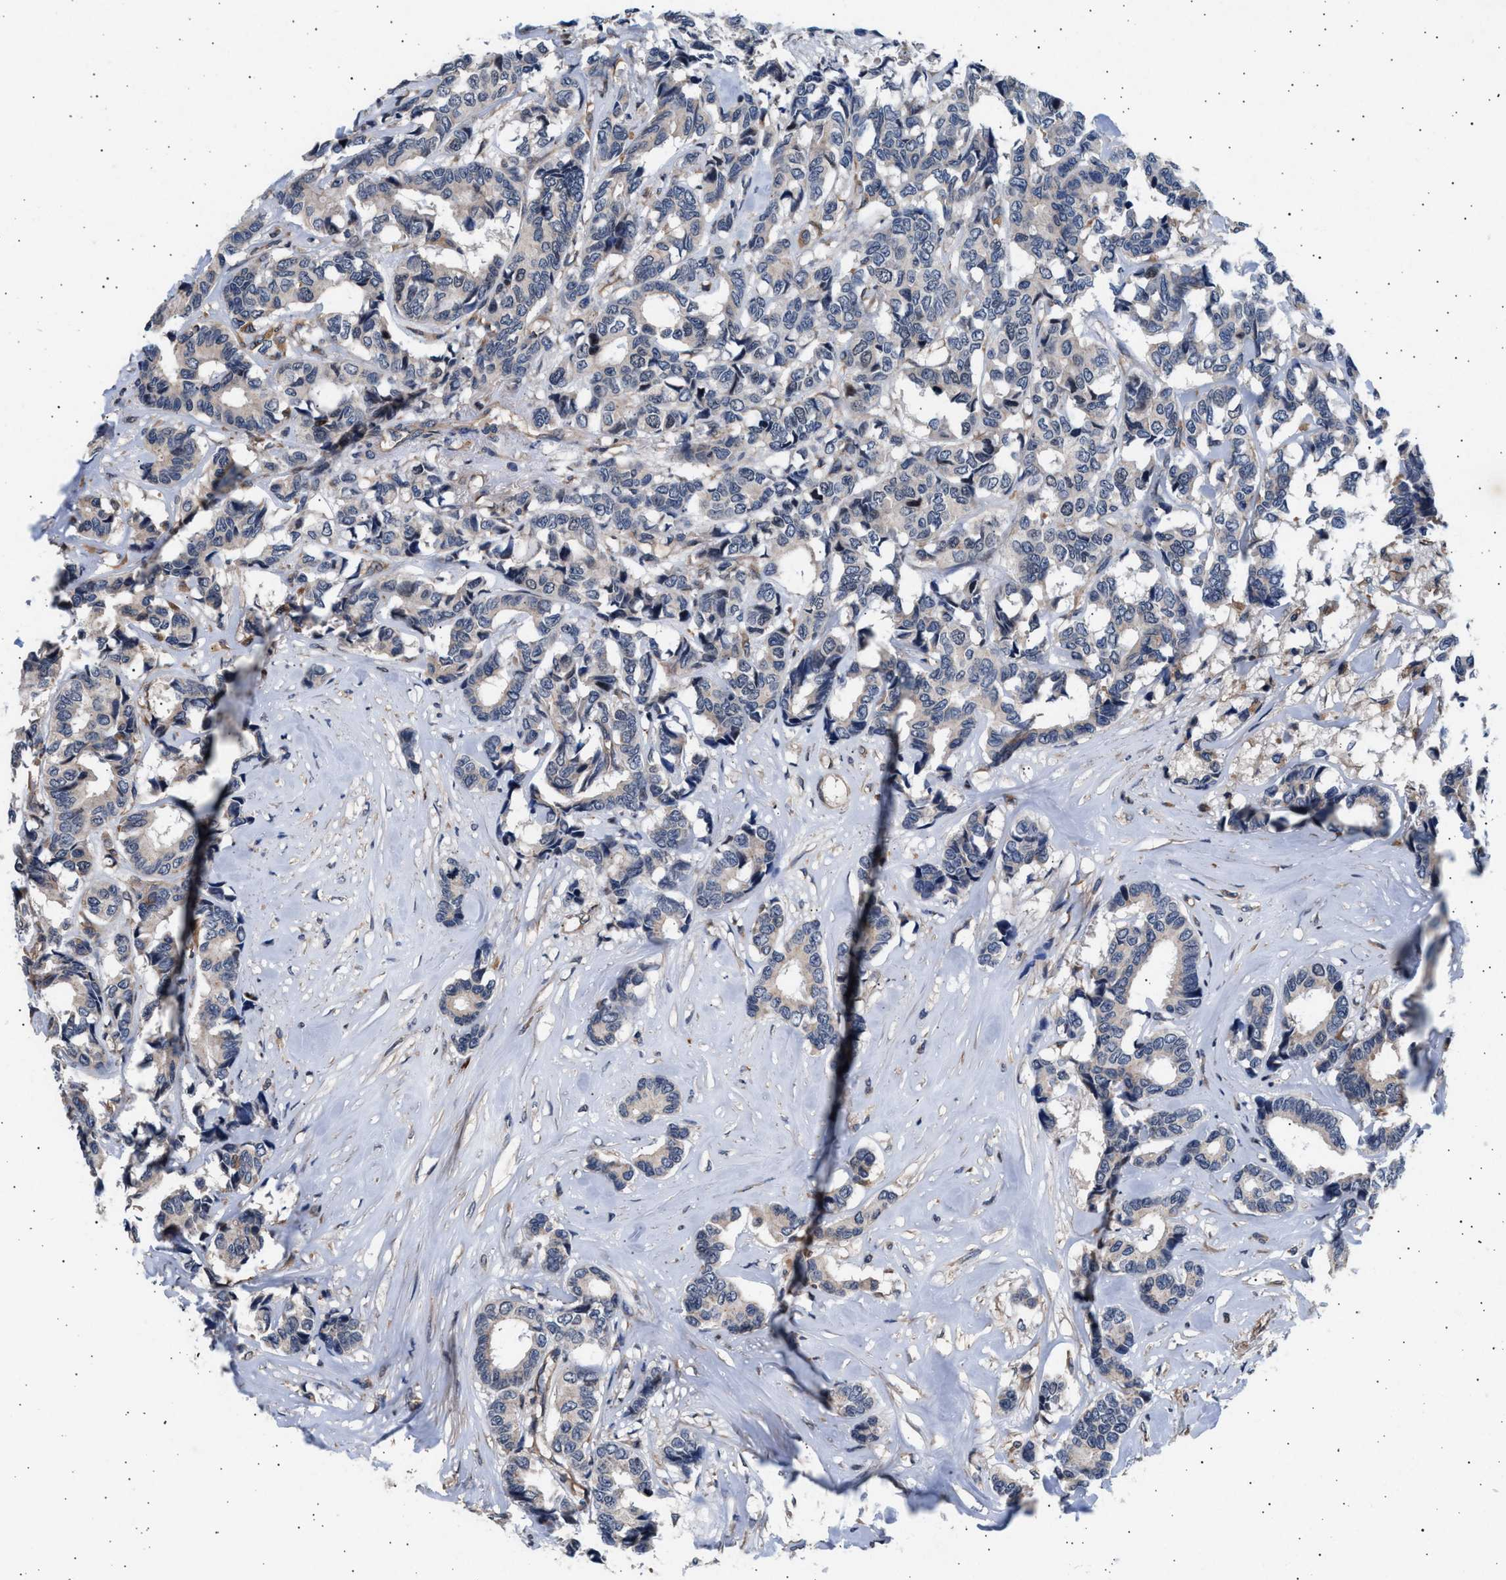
{"staining": {"intensity": "negative", "quantity": "none", "location": "none"}, "tissue": "breast cancer", "cell_type": "Tumor cells", "image_type": "cancer", "snomed": [{"axis": "morphology", "description": "Duct carcinoma"}, {"axis": "topography", "description": "Breast"}], "caption": "Breast intraductal carcinoma was stained to show a protein in brown. There is no significant staining in tumor cells.", "gene": "GRAP2", "patient": {"sex": "female", "age": 87}}